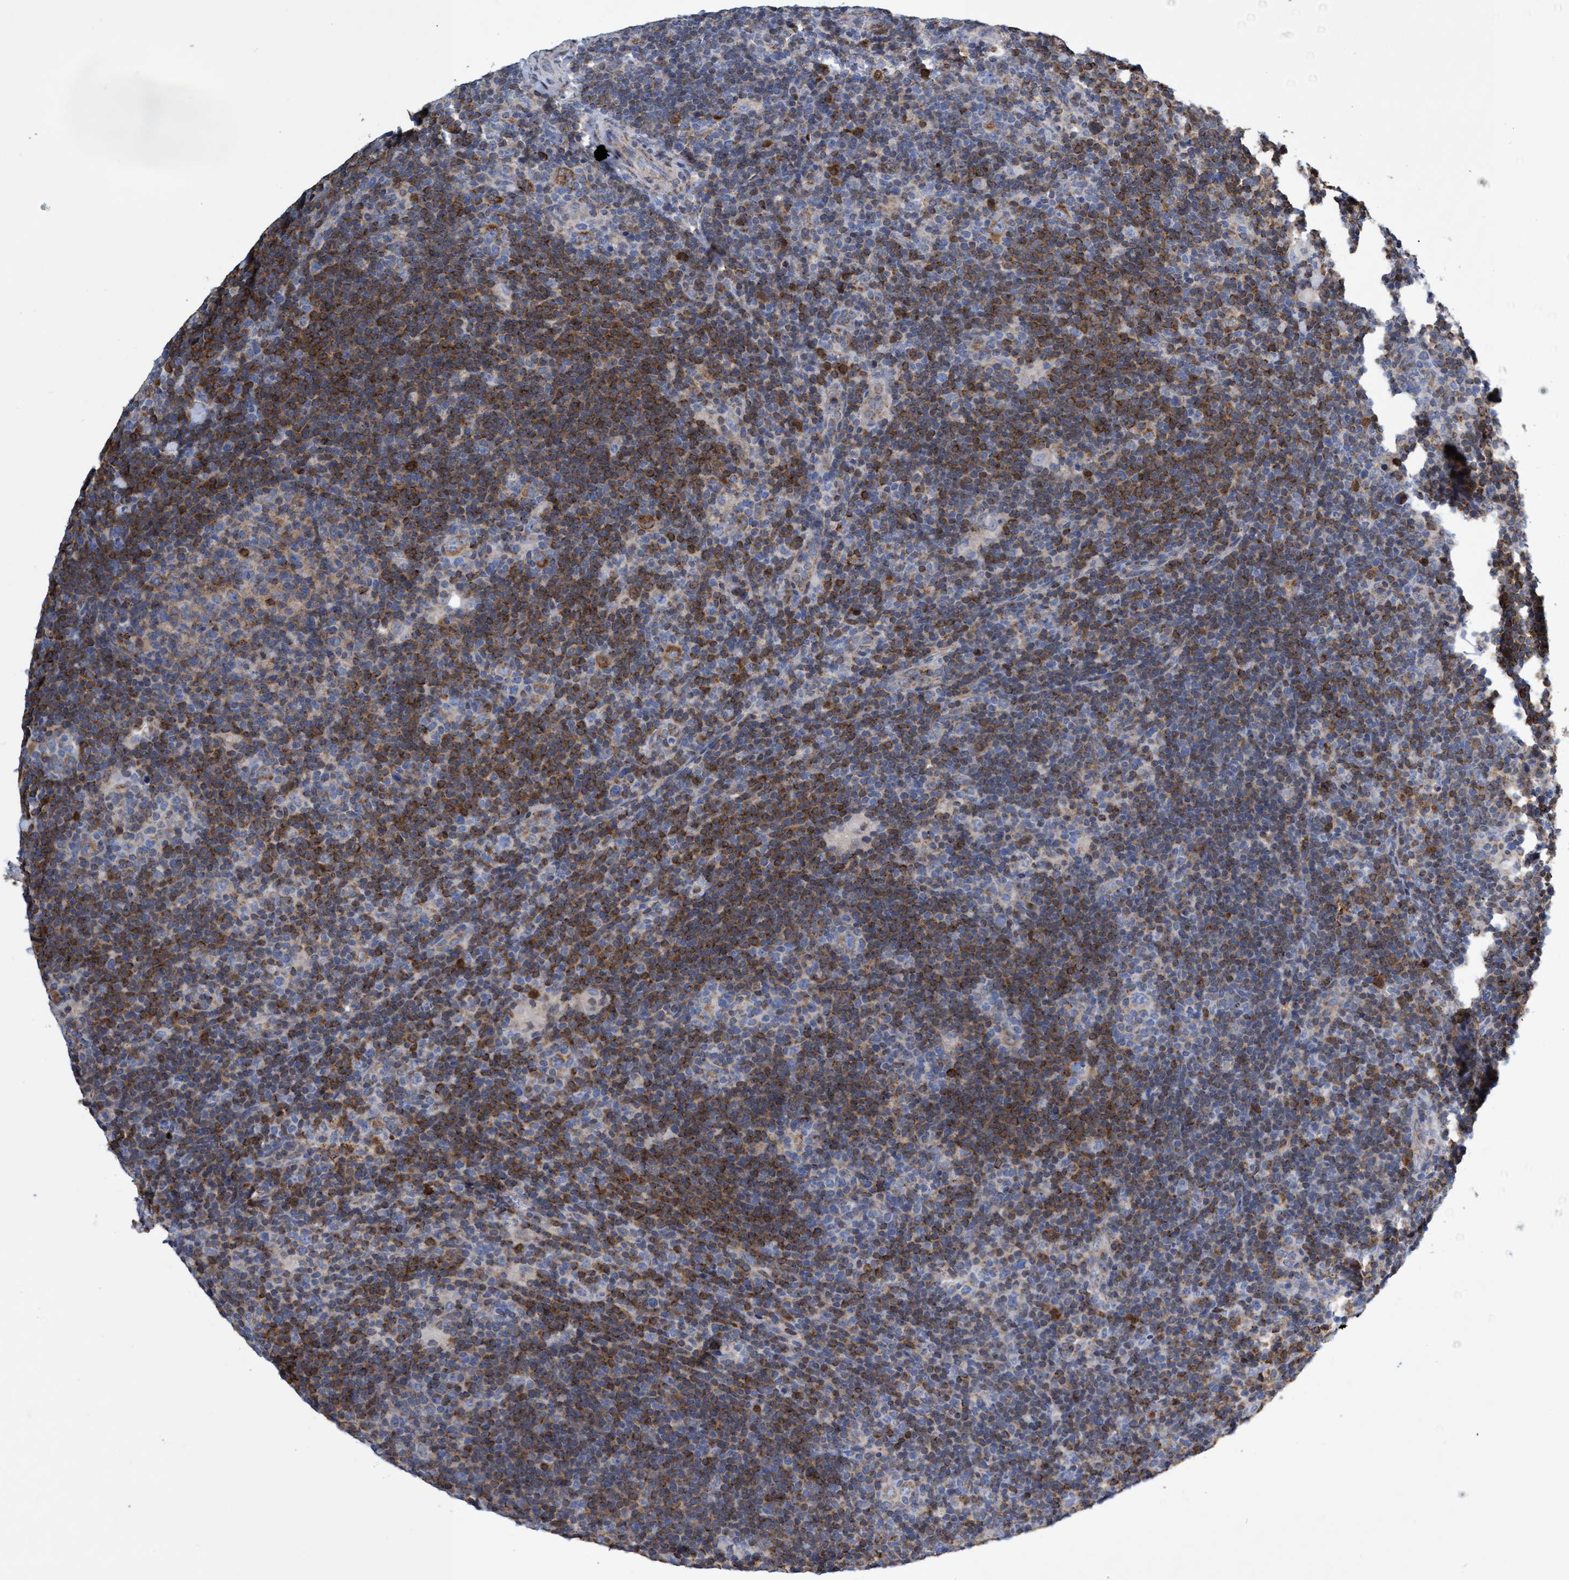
{"staining": {"intensity": "moderate", "quantity": "<25%", "location": "cytoplasmic/membranous"}, "tissue": "lymphoma", "cell_type": "Tumor cells", "image_type": "cancer", "snomed": [{"axis": "morphology", "description": "Hodgkin's disease, NOS"}, {"axis": "topography", "description": "Lymph node"}], "caption": "IHC micrograph of human Hodgkin's disease stained for a protein (brown), which reveals low levels of moderate cytoplasmic/membranous positivity in approximately <25% of tumor cells.", "gene": "CRYZ", "patient": {"sex": "female", "age": 57}}